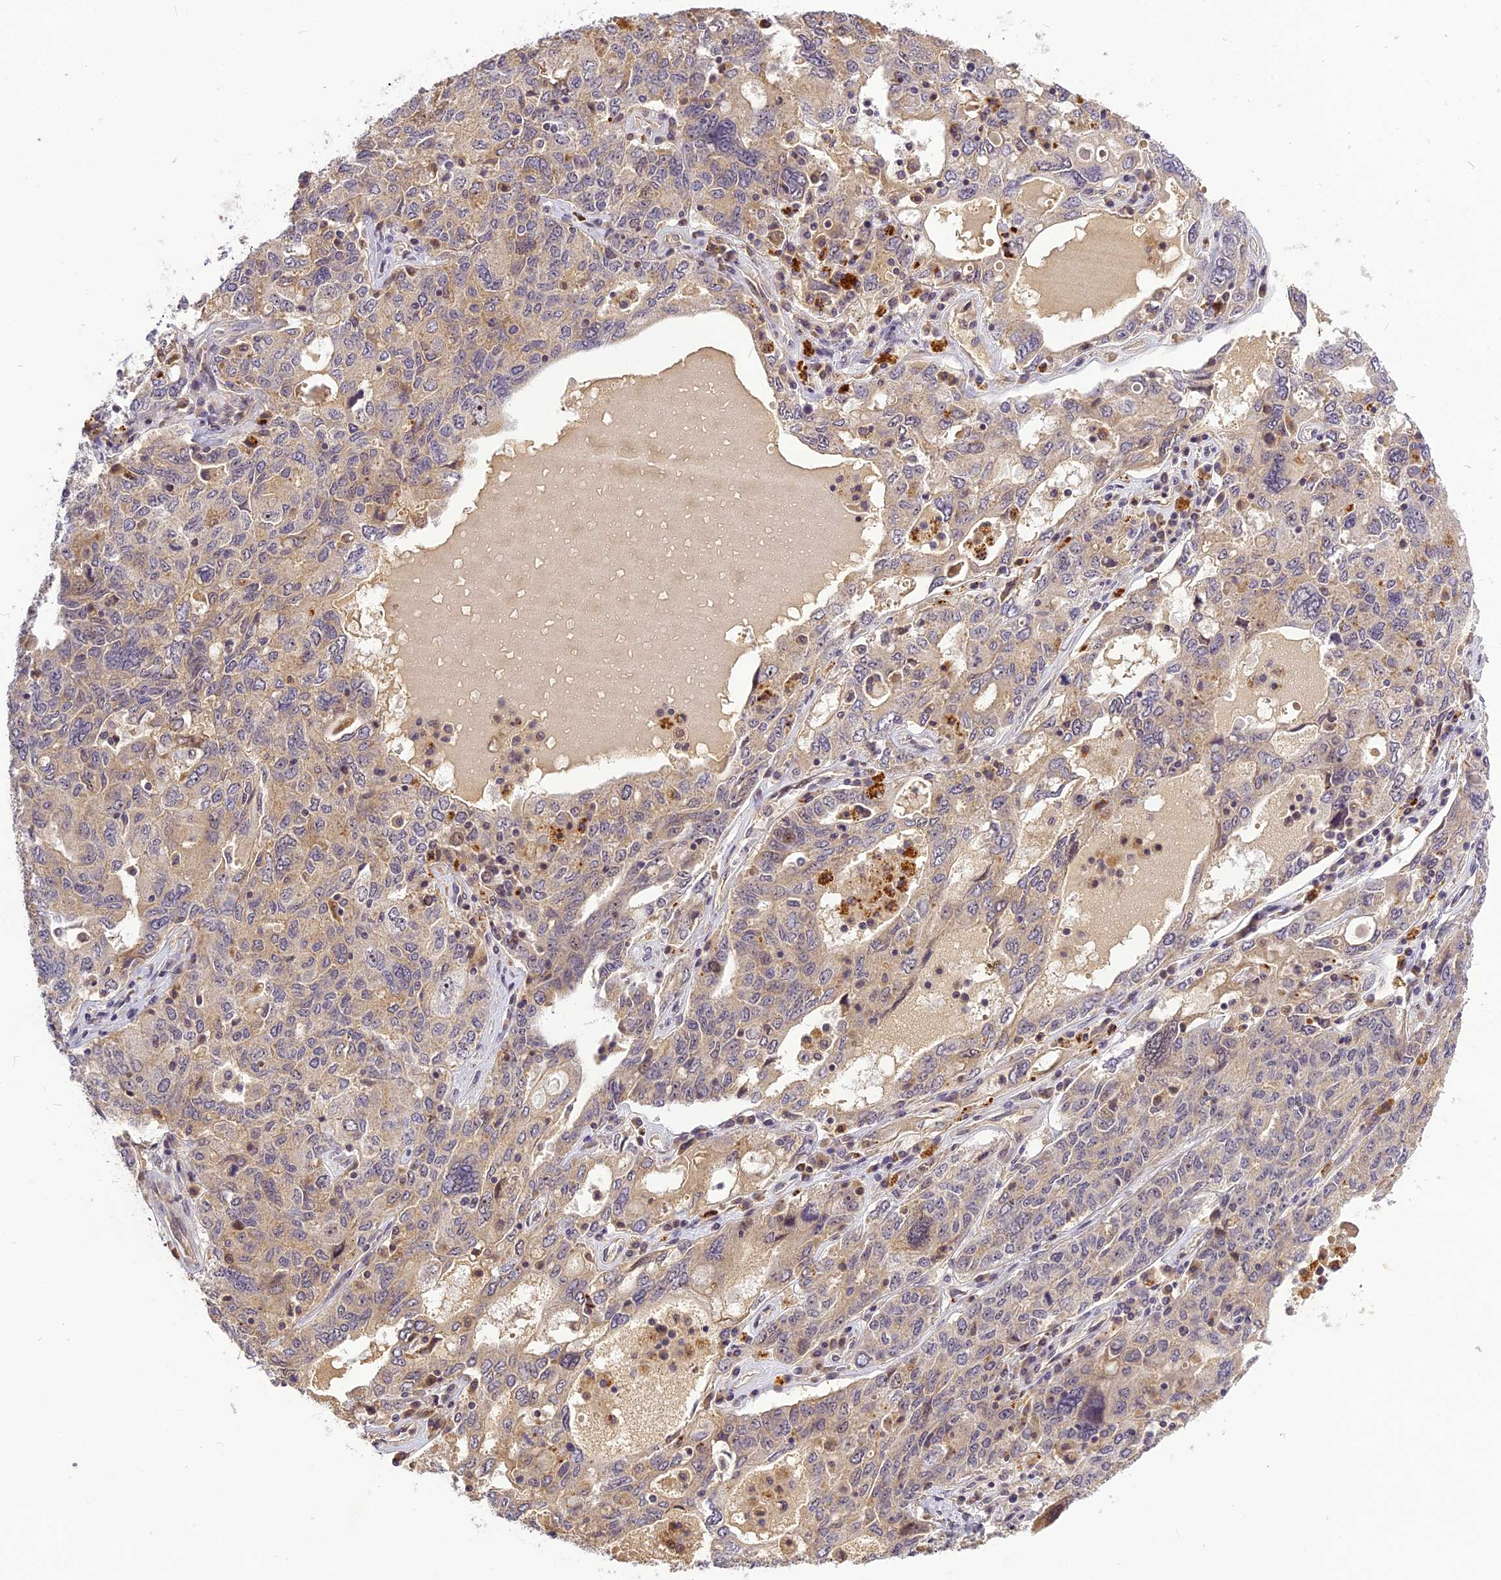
{"staining": {"intensity": "weak", "quantity": "<25%", "location": "cytoplasmic/membranous"}, "tissue": "ovarian cancer", "cell_type": "Tumor cells", "image_type": "cancer", "snomed": [{"axis": "morphology", "description": "Carcinoma, endometroid"}, {"axis": "topography", "description": "Ovary"}], "caption": "The micrograph displays no significant expression in tumor cells of ovarian cancer.", "gene": "FNIP2", "patient": {"sex": "female", "age": 62}}